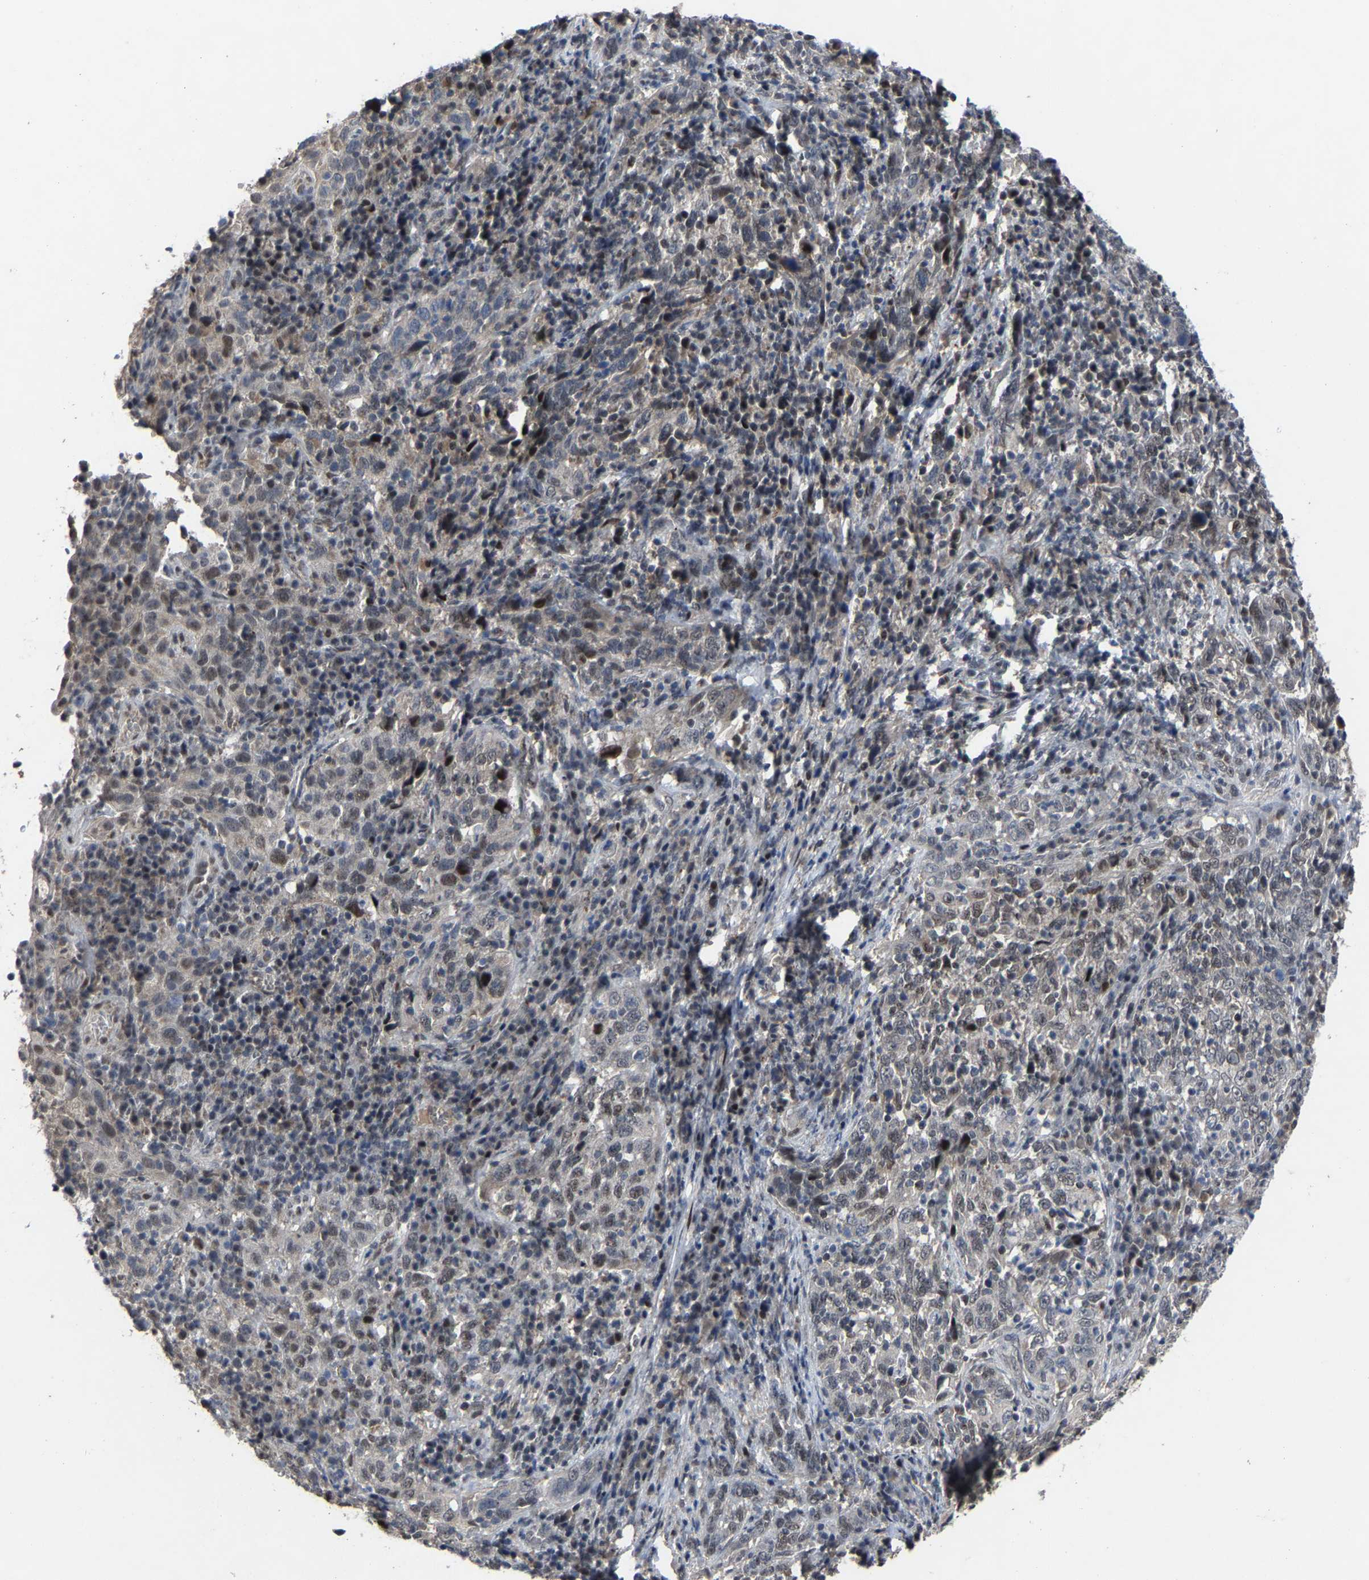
{"staining": {"intensity": "weak", "quantity": ">75%", "location": "nuclear"}, "tissue": "cervical cancer", "cell_type": "Tumor cells", "image_type": "cancer", "snomed": [{"axis": "morphology", "description": "Squamous cell carcinoma, NOS"}, {"axis": "topography", "description": "Cervix"}], "caption": "Brown immunohistochemical staining in human cervical squamous cell carcinoma displays weak nuclear expression in about >75% of tumor cells.", "gene": "LSM8", "patient": {"sex": "female", "age": 46}}